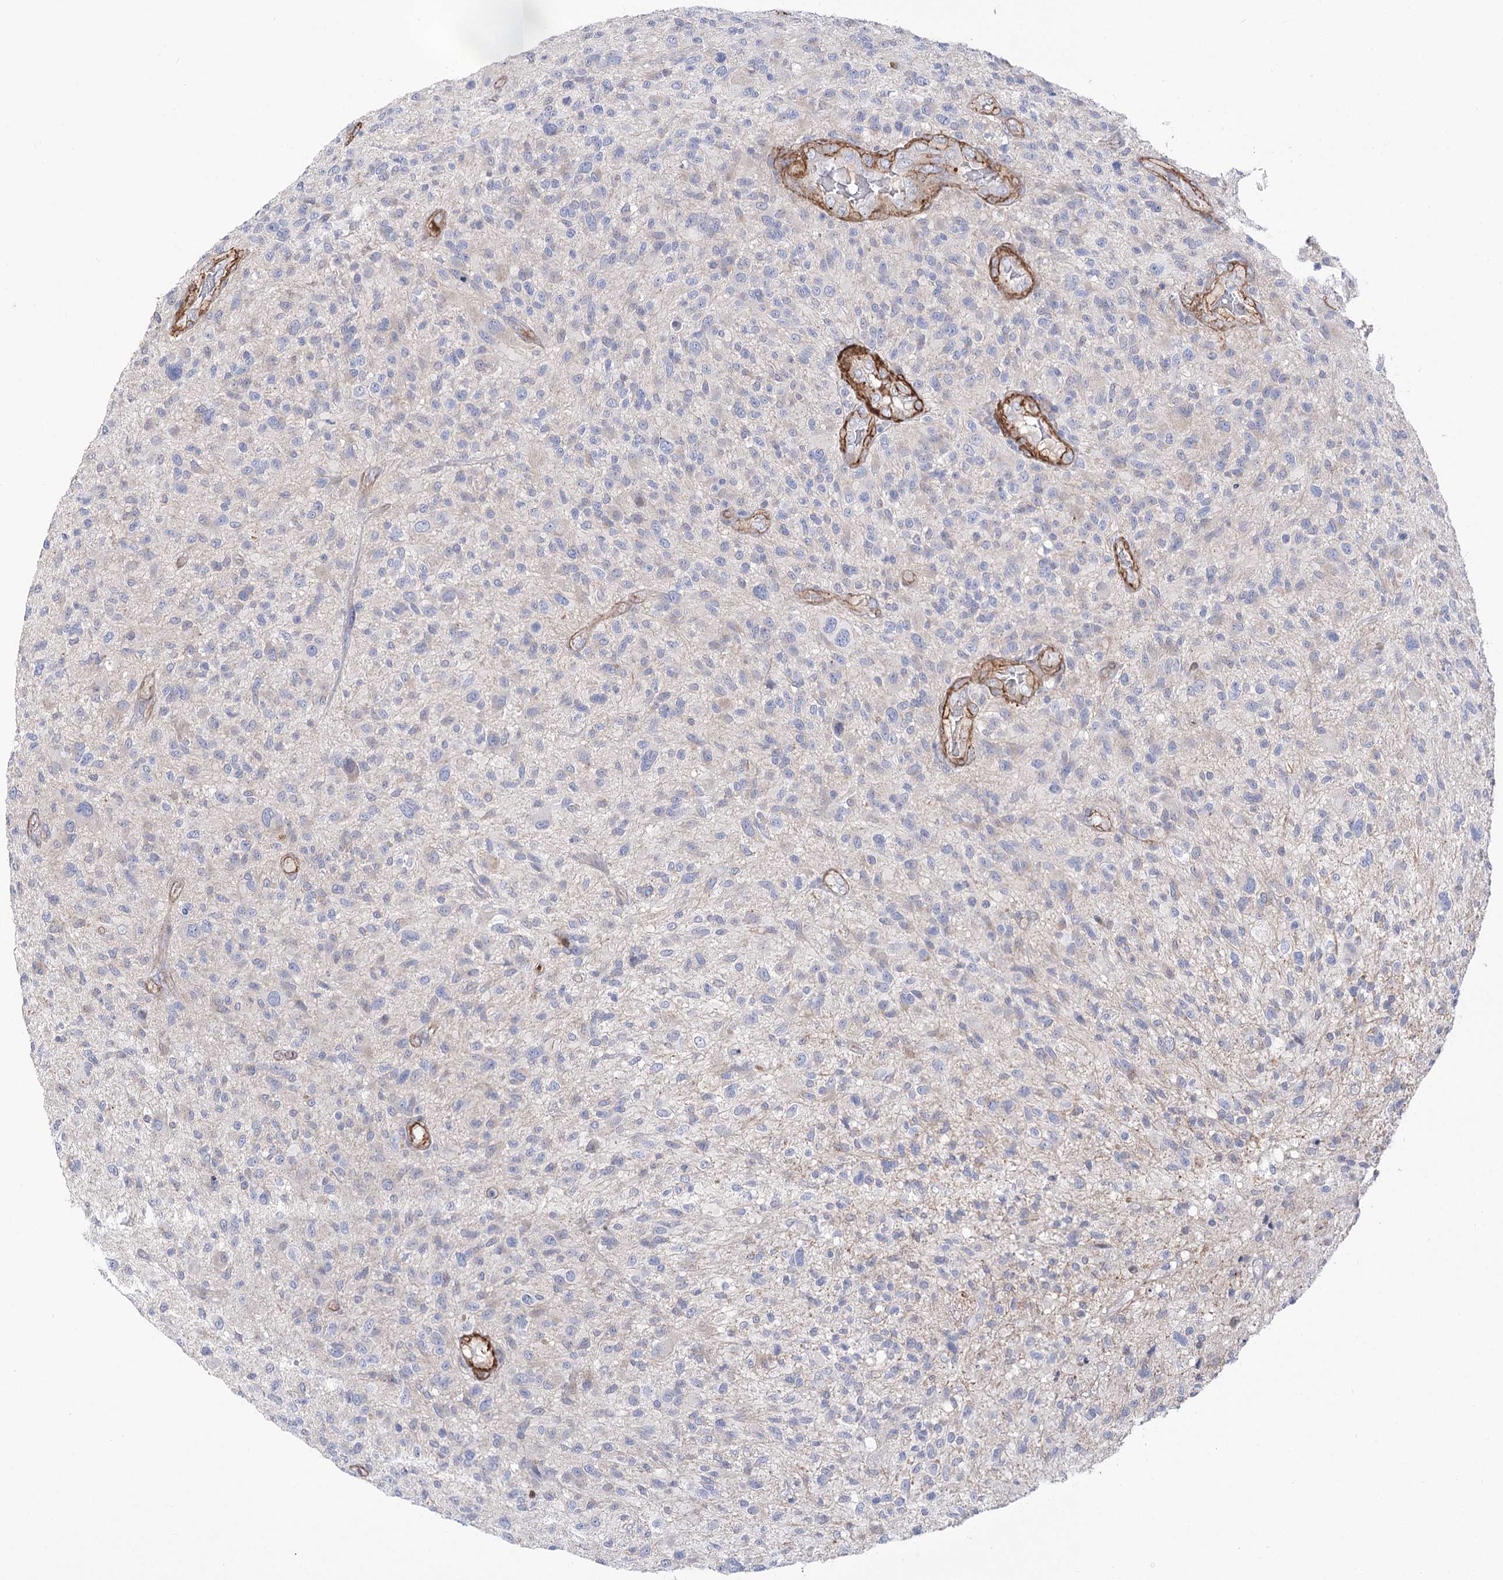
{"staining": {"intensity": "negative", "quantity": "none", "location": "none"}, "tissue": "glioma", "cell_type": "Tumor cells", "image_type": "cancer", "snomed": [{"axis": "morphology", "description": "Glioma, malignant, High grade"}, {"axis": "topography", "description": "Brain"}], "caption": "Immunohistochemistry (IHC) histopathology image of human malignant glioma (high-grade) stained for a protein (brown), which exhibits no staining in tumor cells.", "gene": "WASHC3", "patient": {"sex": "male", "age": 47}}